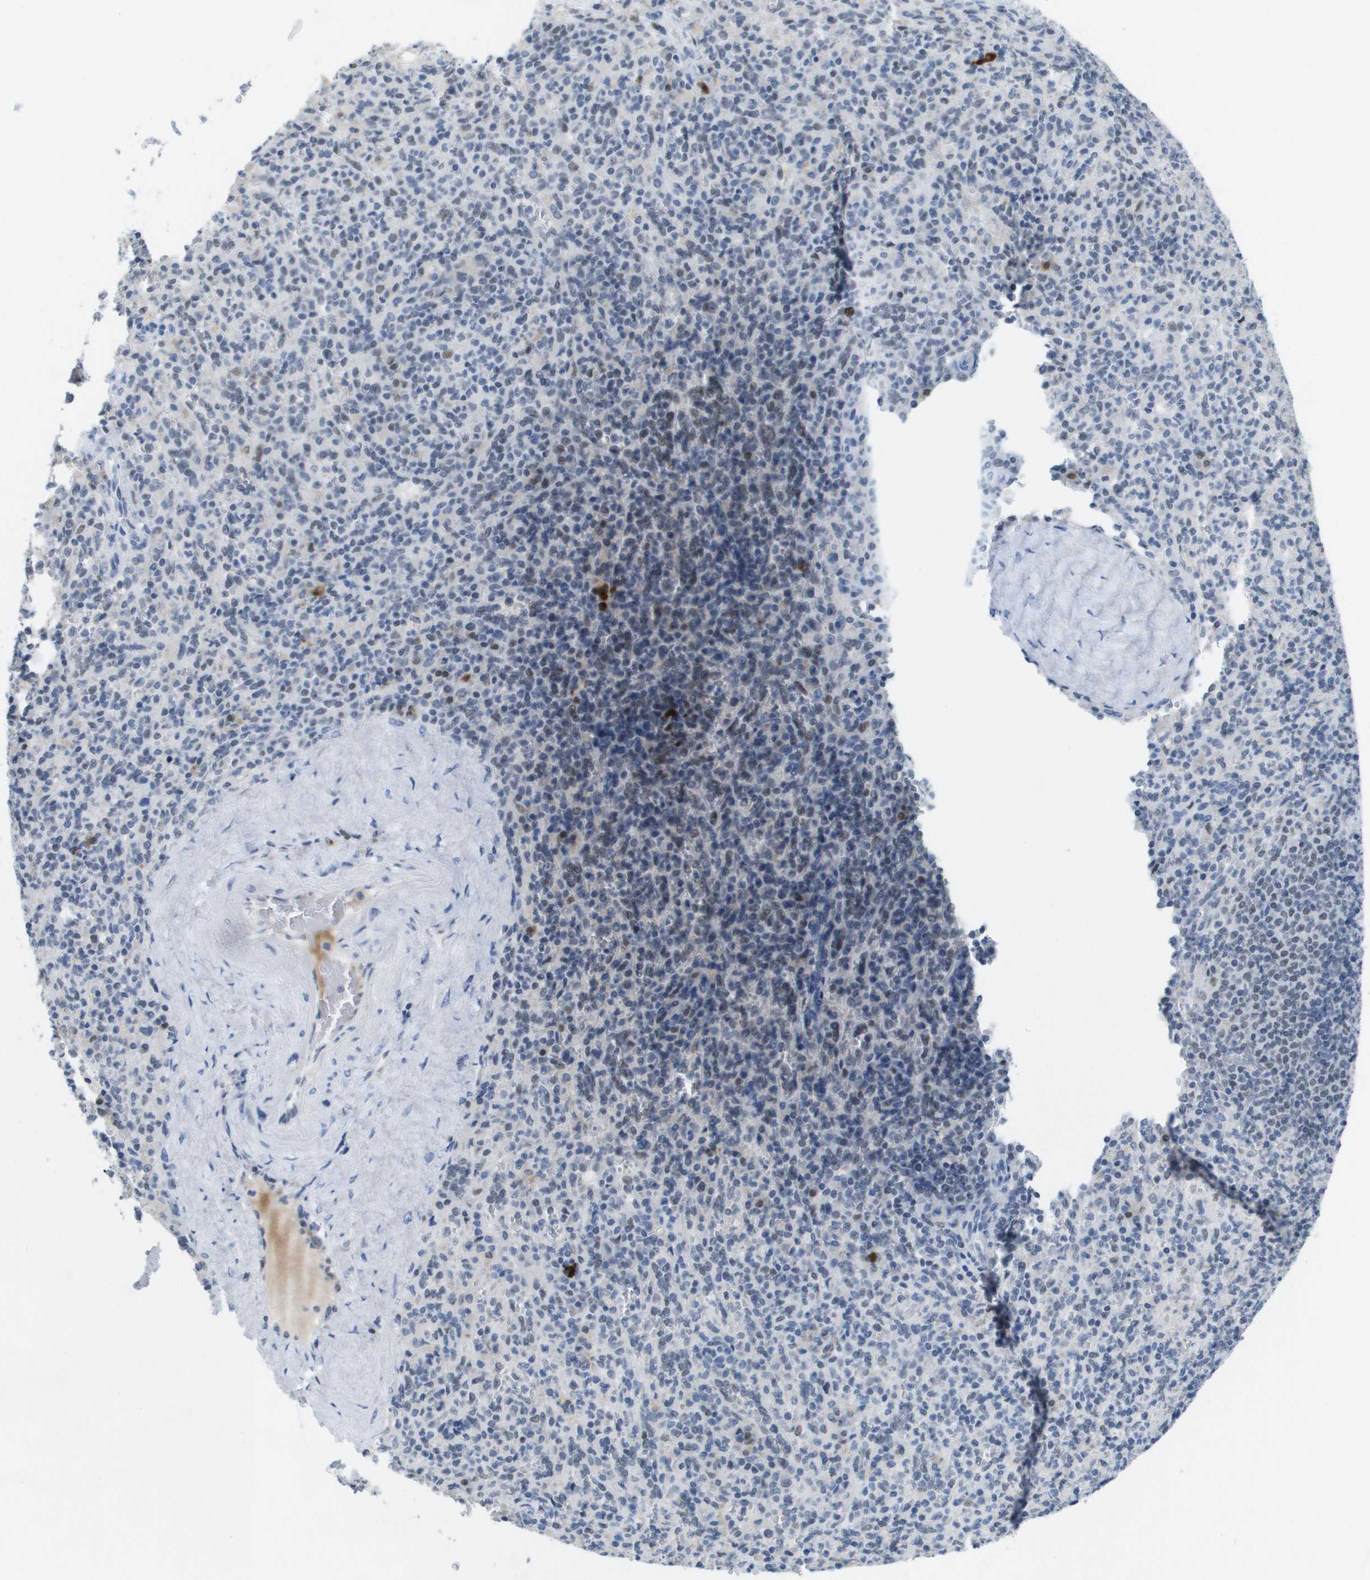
{"staining": {"intensity": "negative", "quantity": "none", "location": "none"}, "tissue": "spleen", "cell_type": "Cells in red pulp", "image_type": "normal", "snomed": [{"axis": "morphology", "description": "Normal tissue, NOS"}, {"axis": "topography", "description": "Spleen"}], "caption": "Cells in red pulp show no significant protein expression in benign spleen. Brightfield microscopy of IHC stained with DAB (brown) and hematoxylin (blue), captured at high magnification.", "gene": "TP53RK", "patient": {"sex": "male", "age": 36}}